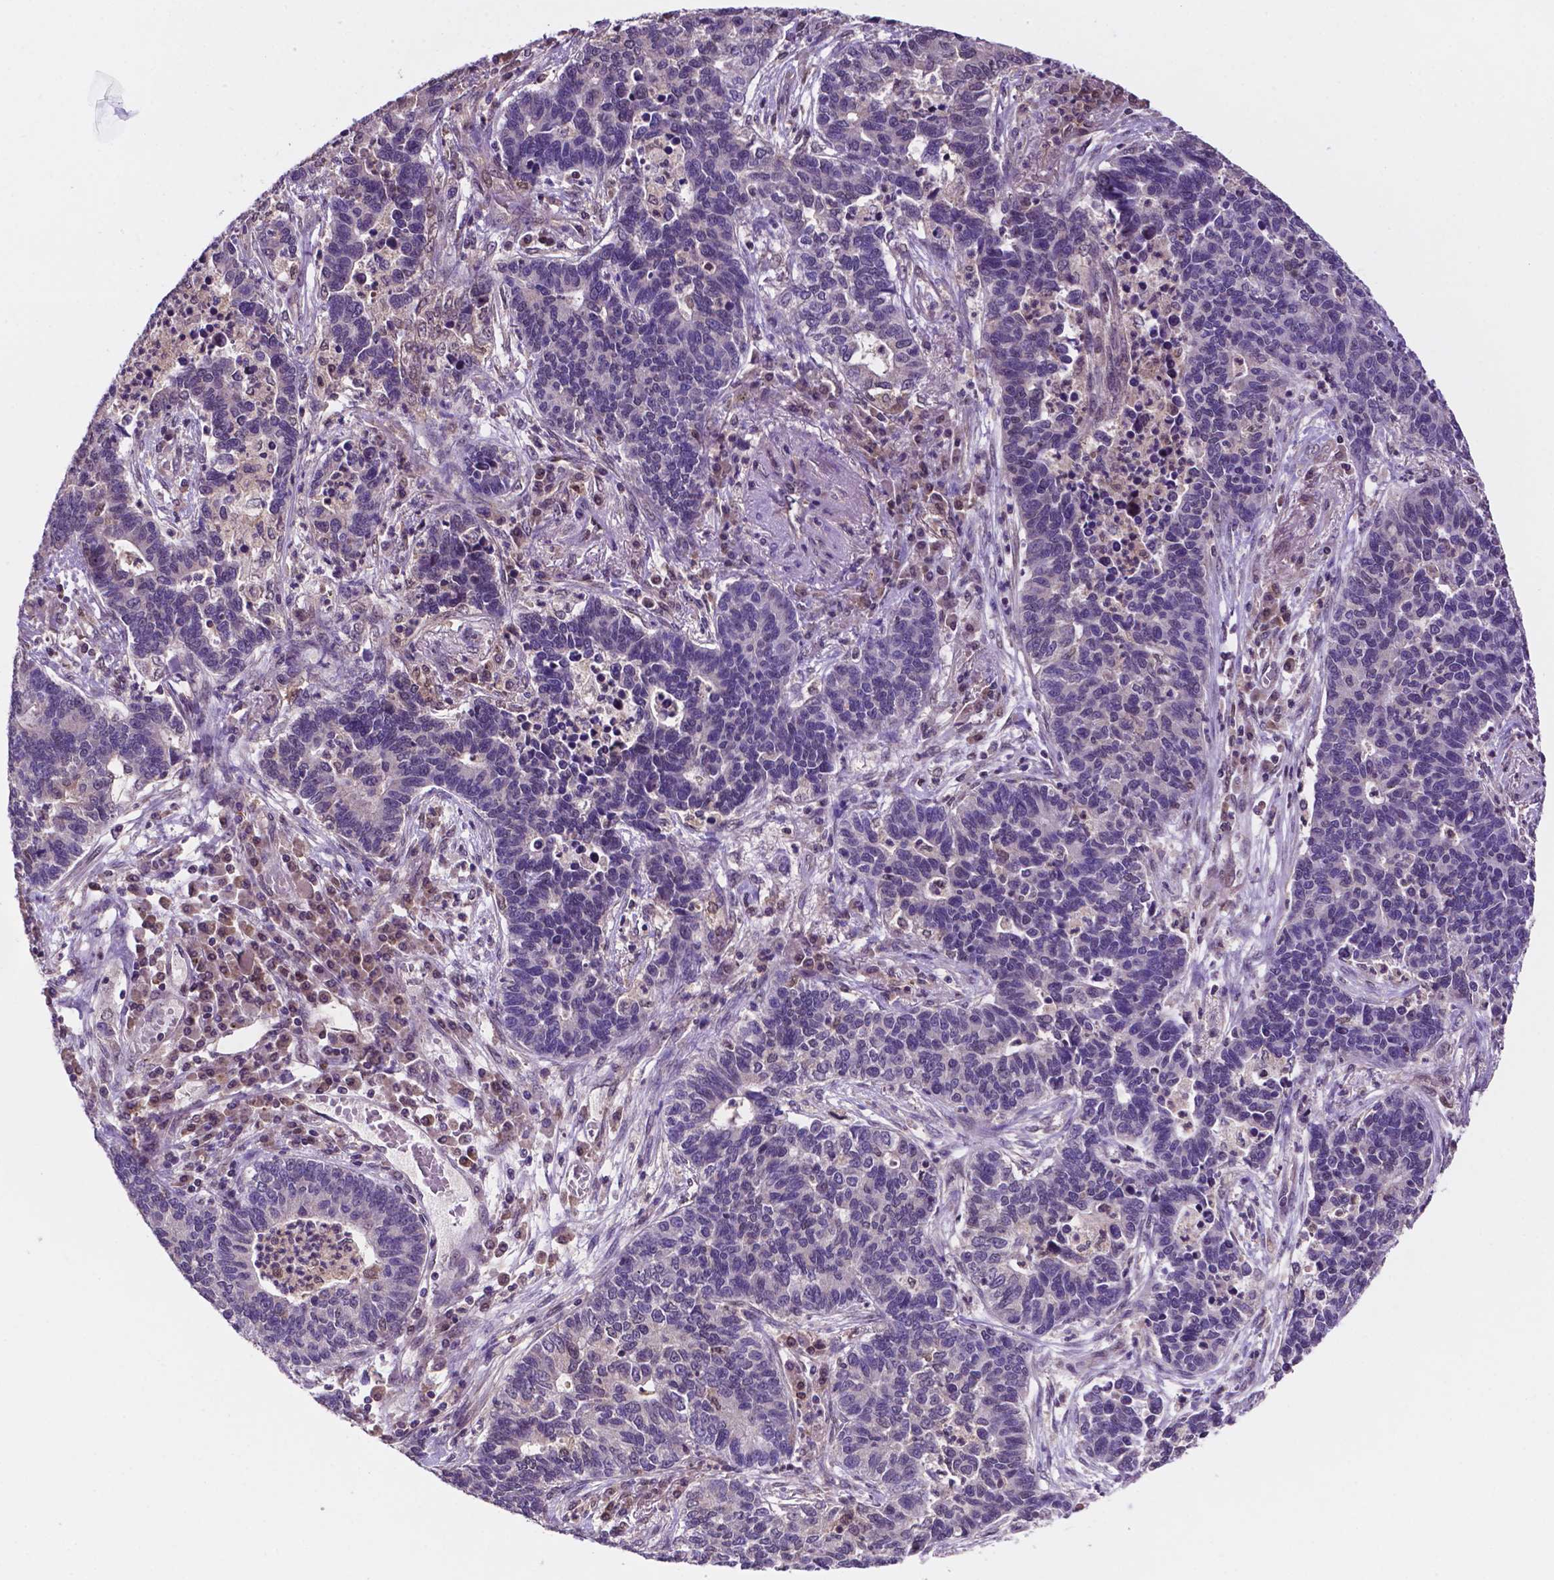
{"staining": {"intensity": "negative", "quantity": "none", "location": "none"}, "tissue": "lung cancer", "cell_type": "Tumor cells", "image_type": "cancer", "snomed": [{"axis": "morphology", "description": "Adenocarcinoma, NOS"}, {"axis": "topography", "description": "Lung"}], "caption": "A high-resolution image shows IHC staining of adenocarcinoma (lung), which demonstrates no significant positivity in tumor cells. (IHC, brightfield microscopy, high magnification).", "gene": "UBE2L6", "patient": {"sex": "female", "age": 57}}